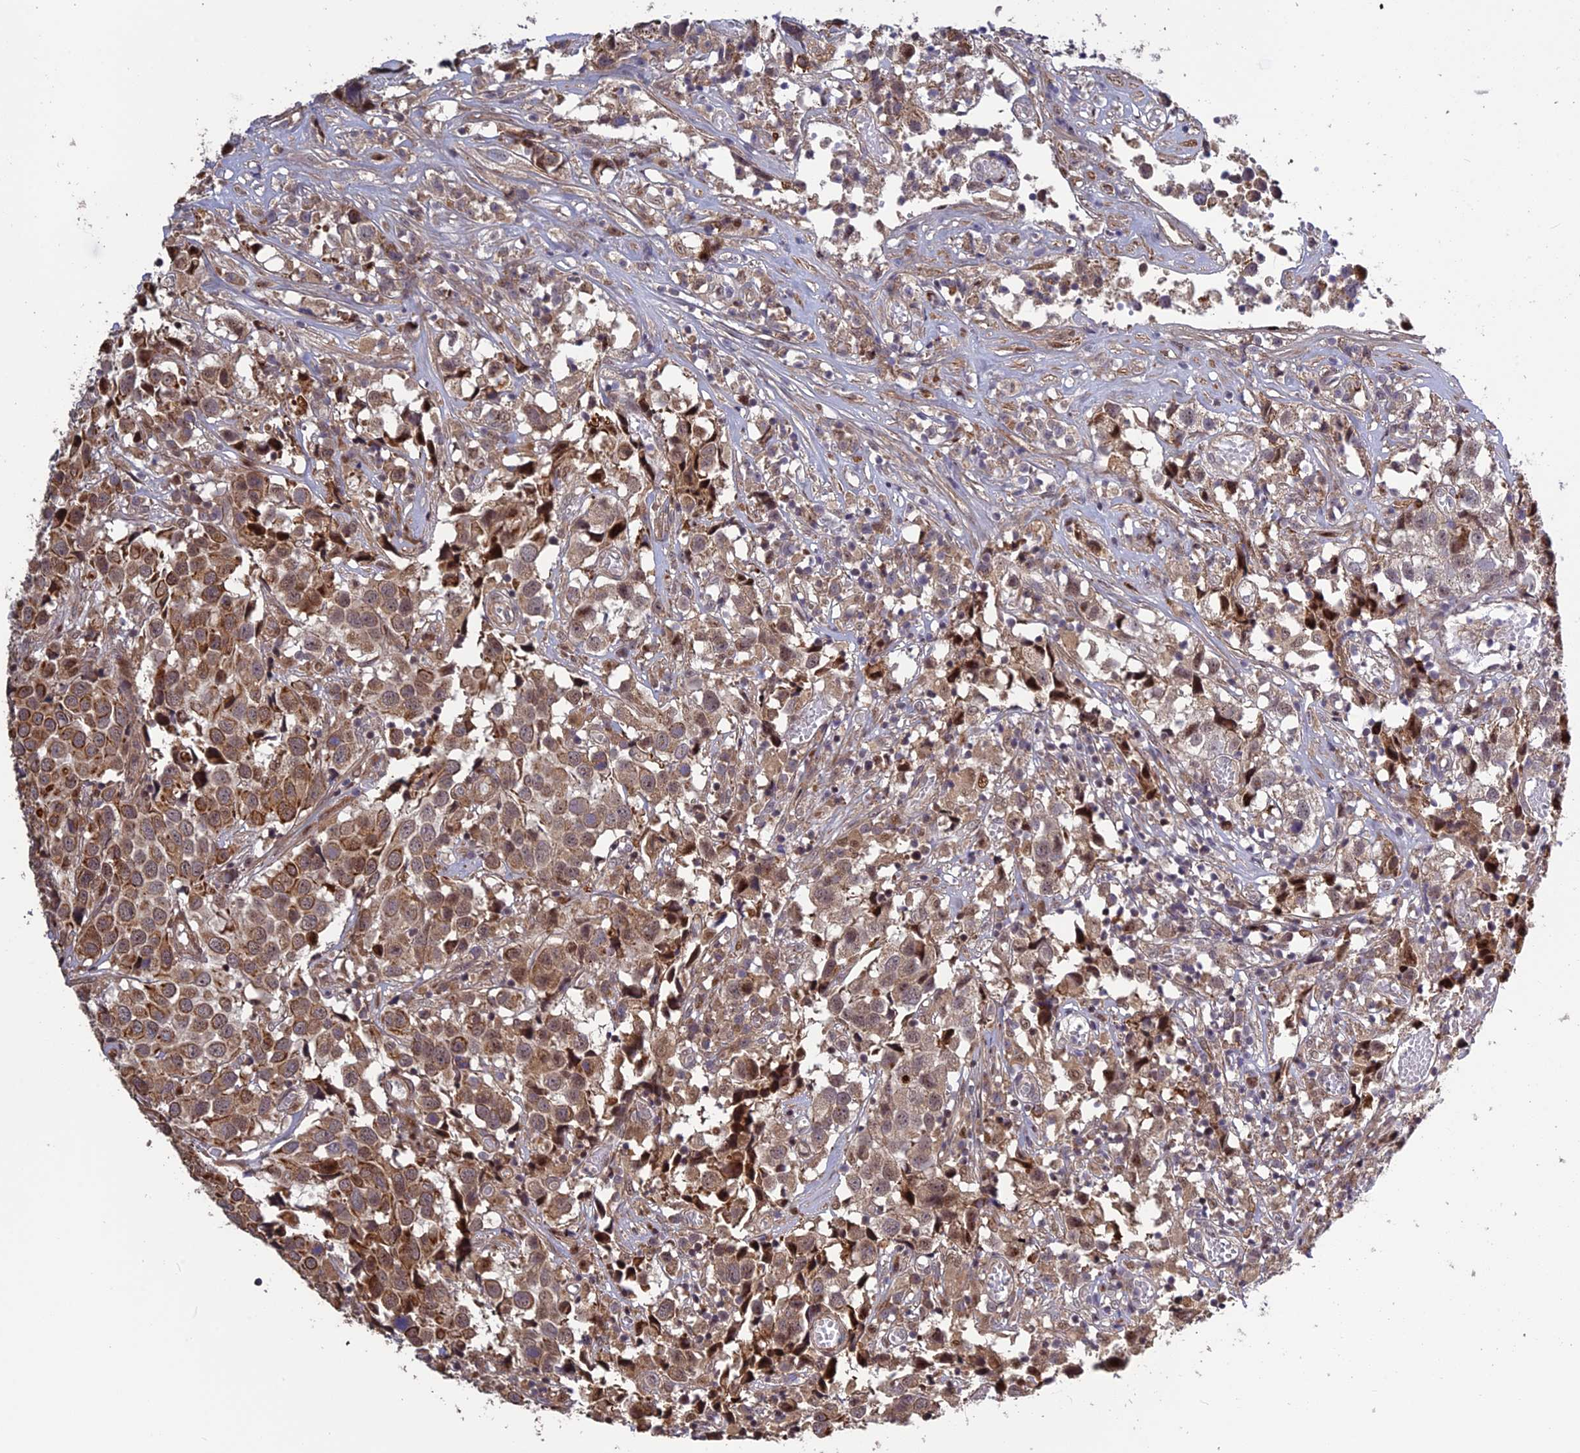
{"staining": {"intensity": "moderate", "quantity": ">75%", "location": "cytoplasmic/membranous"}, "tissue": "urothelial cancer", "cell_type": "Tumor cells", "image_type": "cancer", "snomed": [{"axis": "morphology", "description": "Urothelial carcinoma, High grade"}, {"axis": "topography", "description": "Urinary bladder"}], "caption": "Protein analysis of high-grade urothelial carcinoma tissue reveals moderate cytoplasmic/membranous staining in about >75% of tumor cells.", "gene": "SPG21", "patient": {"sex": "female", "age": 75}}